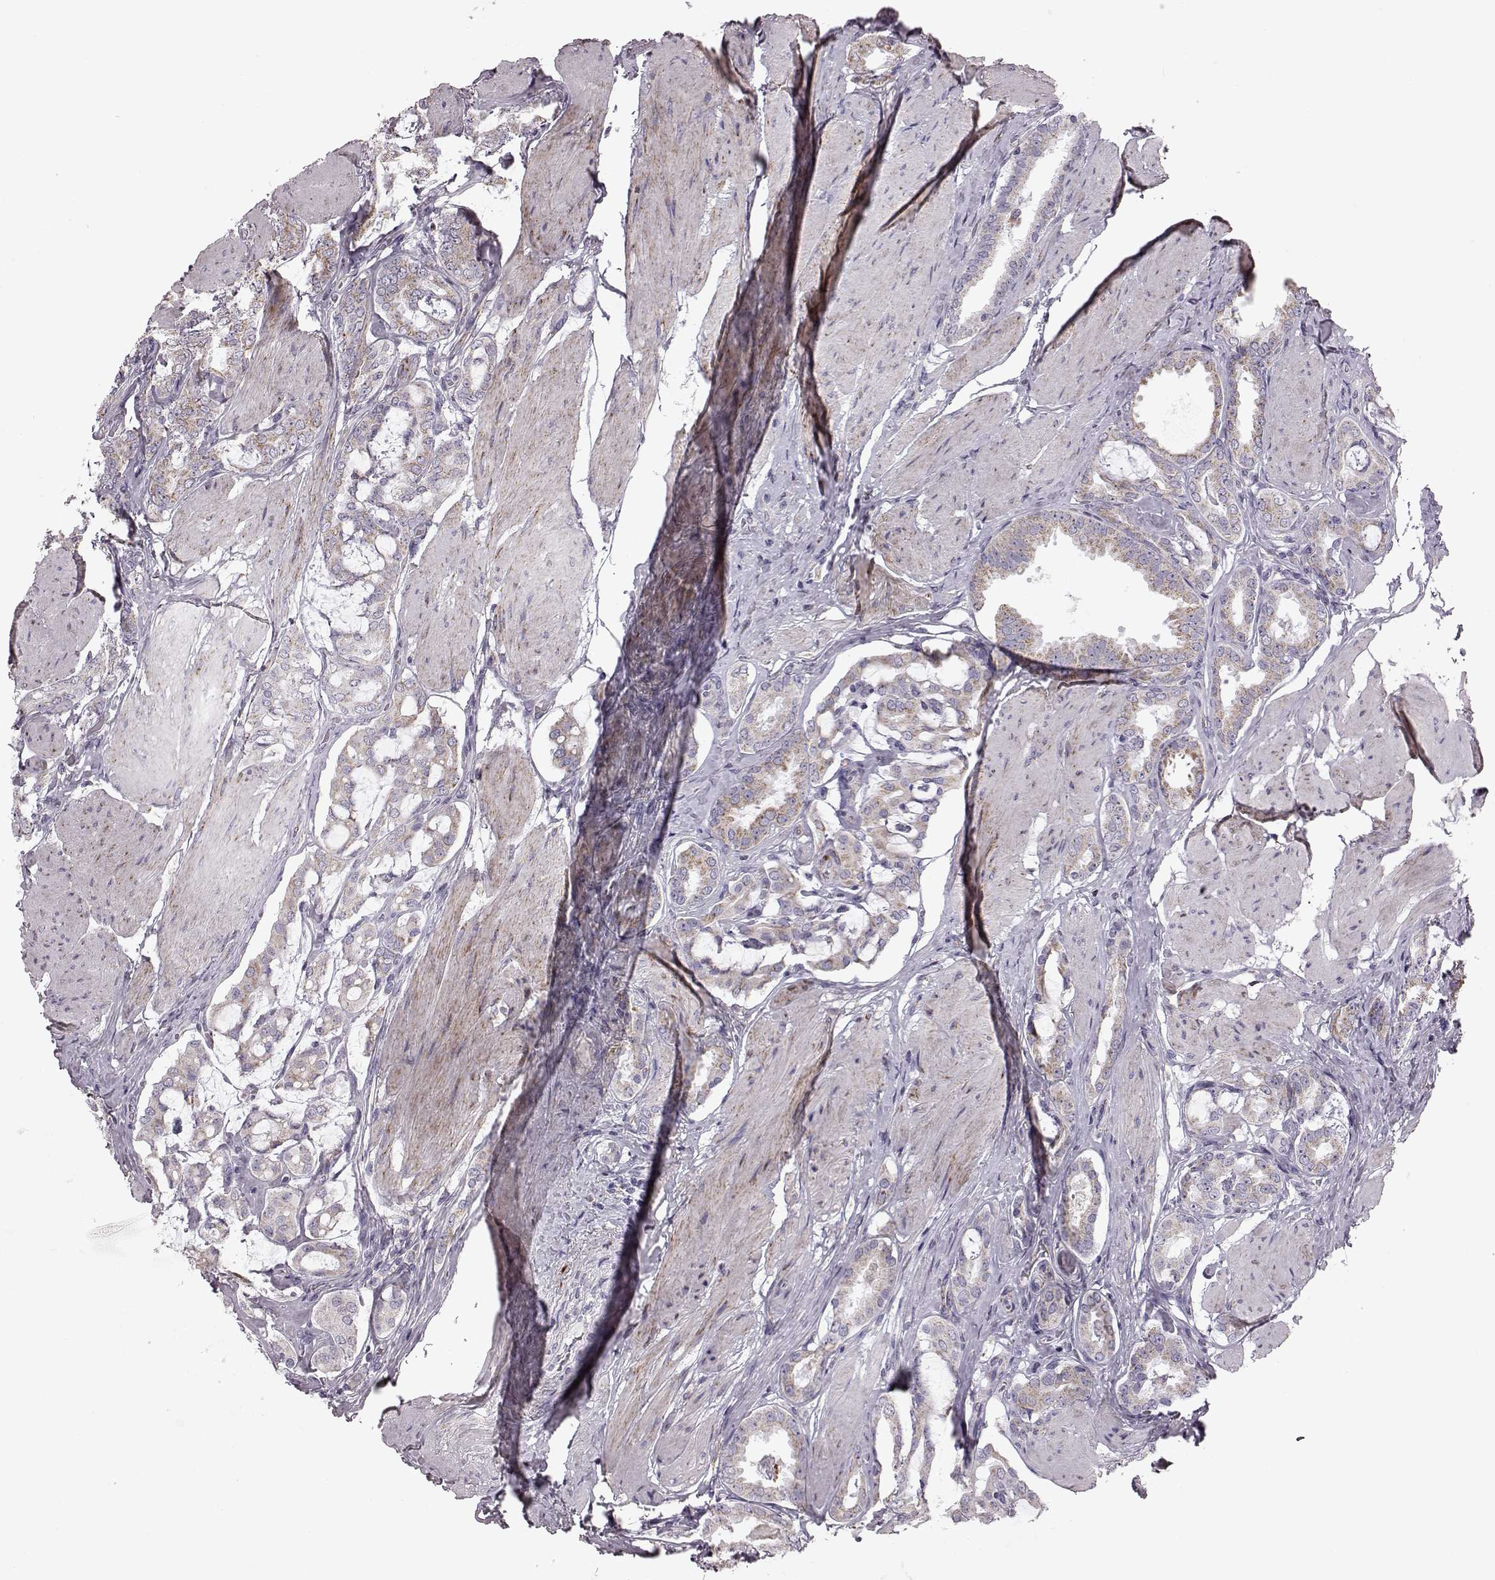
{"staining": {"intensity": "moderate", "quantity": ">75%", "location": "cytoplasmic/membranous"}, "tissue": "prostate cancer", "cell_type": "Tumor cells", "image_type": "cancer", "snomed": [{"axis": "morphology", "description": "Adenocarcinoma, High grade"}, {"axis": "topography", "description": "Prostate"}], "caption": "A high-resolution micrograph shows IHC staining of adenocarcinoma (high-grade) (prostate), which exhibits moderate cytoplasmic/membranous positivity in approximately >75% of tumor cells. (Brightfield microscopy of DAB IHC at high magnification).", "gene": "ATP5MF", "patient": {"sex": "male", "age": 63}}